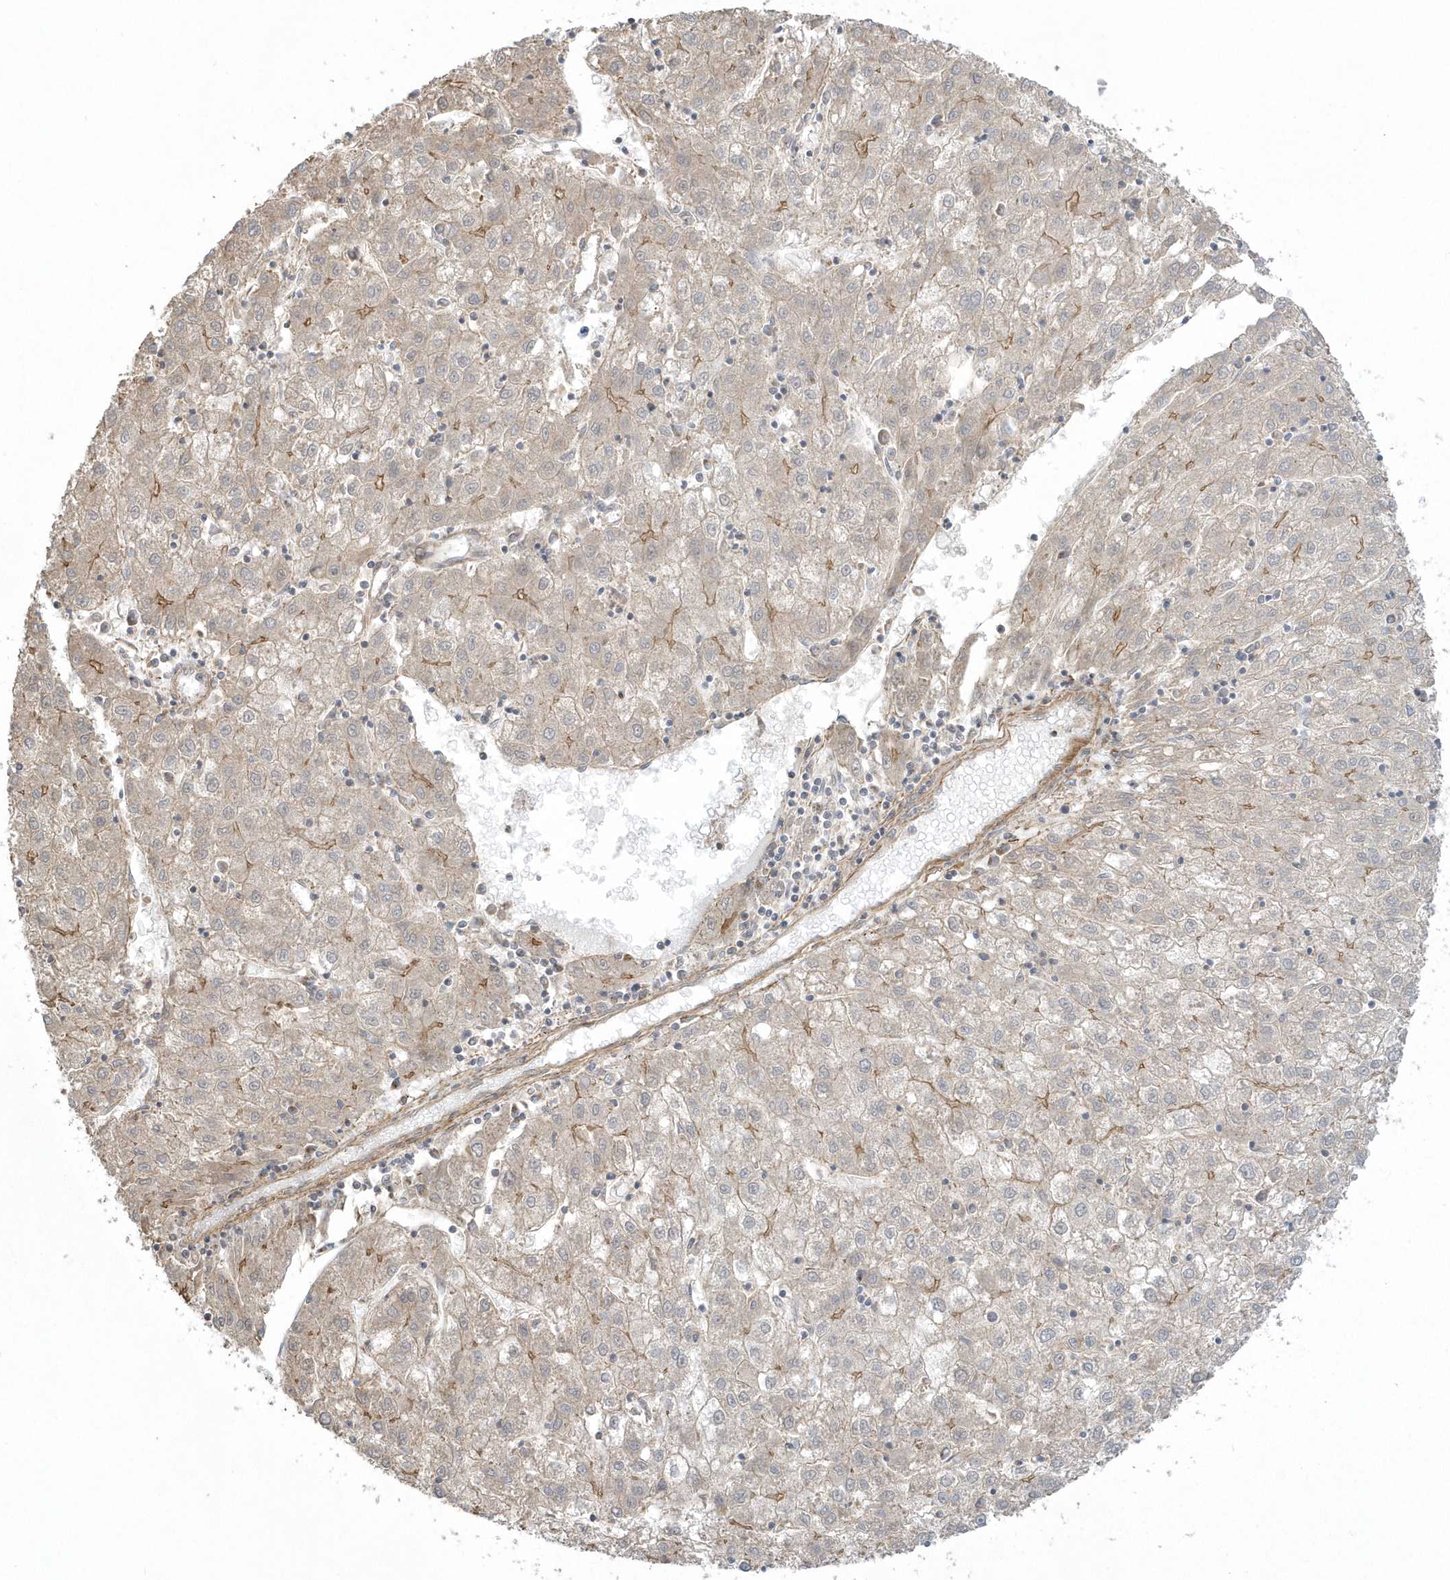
{"staining": {"intensity": "weak", "quantity": "25%-75%", "location": "cytoplasmic/membranous"}, "tissue": "liver cancer", "cell_type": "Tumor cells", "image_type": "cancer", "snomed": [{"axis": "morphology", "description": "Carcinoma, Hepatocellular, NOS"}, {"axis": "topography", "description": "Liver"}], "caption": "Immunohistochemical staining of liver cancer (hepatocellular carcinoma) shows weak cytoplasmic/membranous protein staining in about 25%-75% of tumor cells.", "gene": "ARMC8", "patient": {"sex": "male", "age": 72}}